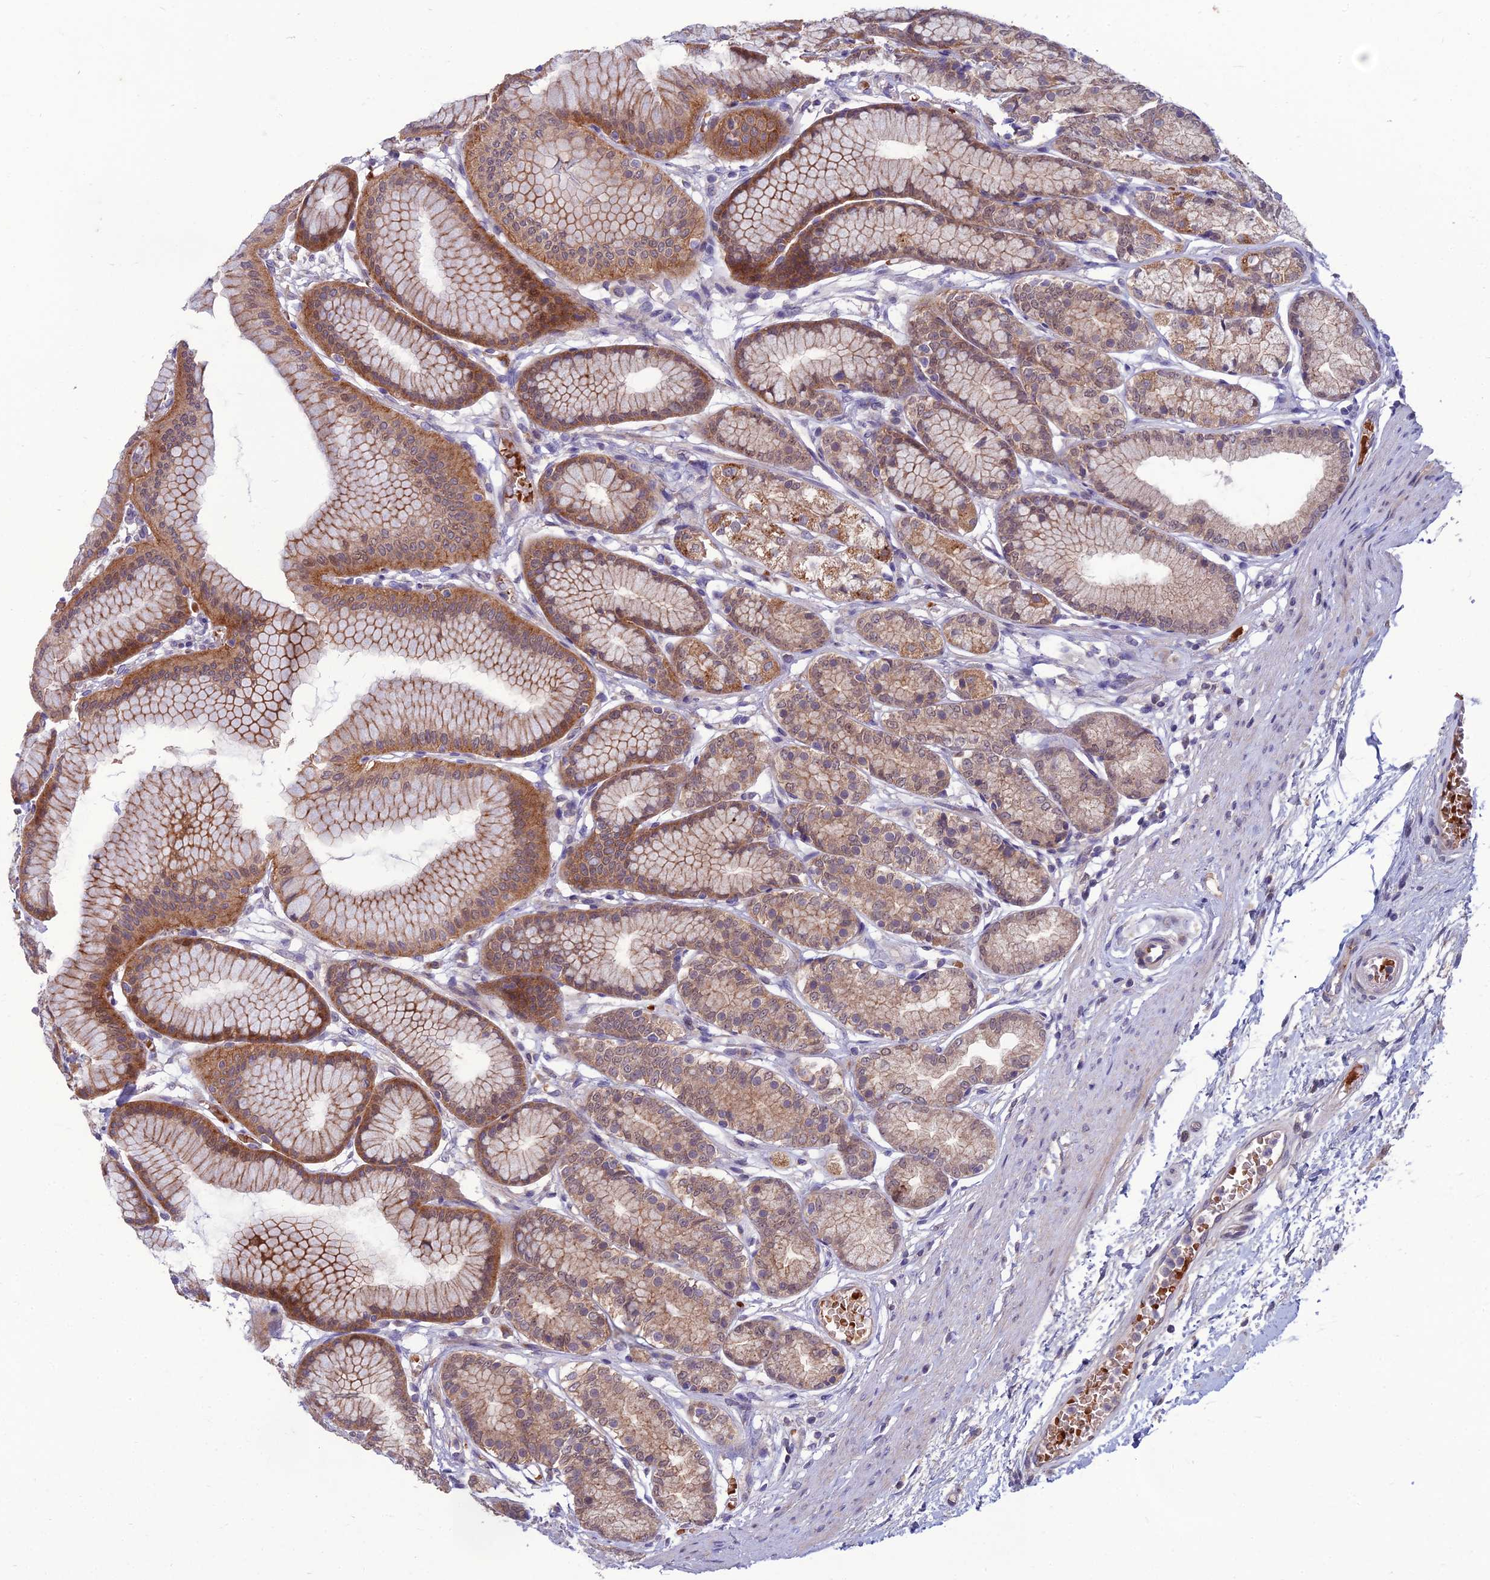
{"staining": {"intensity": "moderate", "quantity": ">75%", "location": "cytoplasmic/membranous"}, "tissue": "stomach", "cell_type": "Glandular cells", "image_type": "normal", "snomed": [{"axis": "morphology", "description": "Normal tissue, NOS"}, {"axis": "morphology", "description": "Adenocarcinoma, NOS"}, {"axis": "morphology", "description": "Adenocarcinoma, High grade"}, {"axis": "topography", "description": "Stomach, upper"}, {"axis": "topography", "description": "Stomach"}], "caption": "IHC staining of normal stomach, which shows medium levels of moderate cytoplasmic/membranous staining in approximately >75% of glandular cells indicating moderate cytoplasmic/membranous protein expression. The staining was performed using DAB (brown) for protein detection and nuclei were counterstained in hematoxylin (blue).", "gene": "GIPC1", "patient": {"sex": "female", "age": 65}}